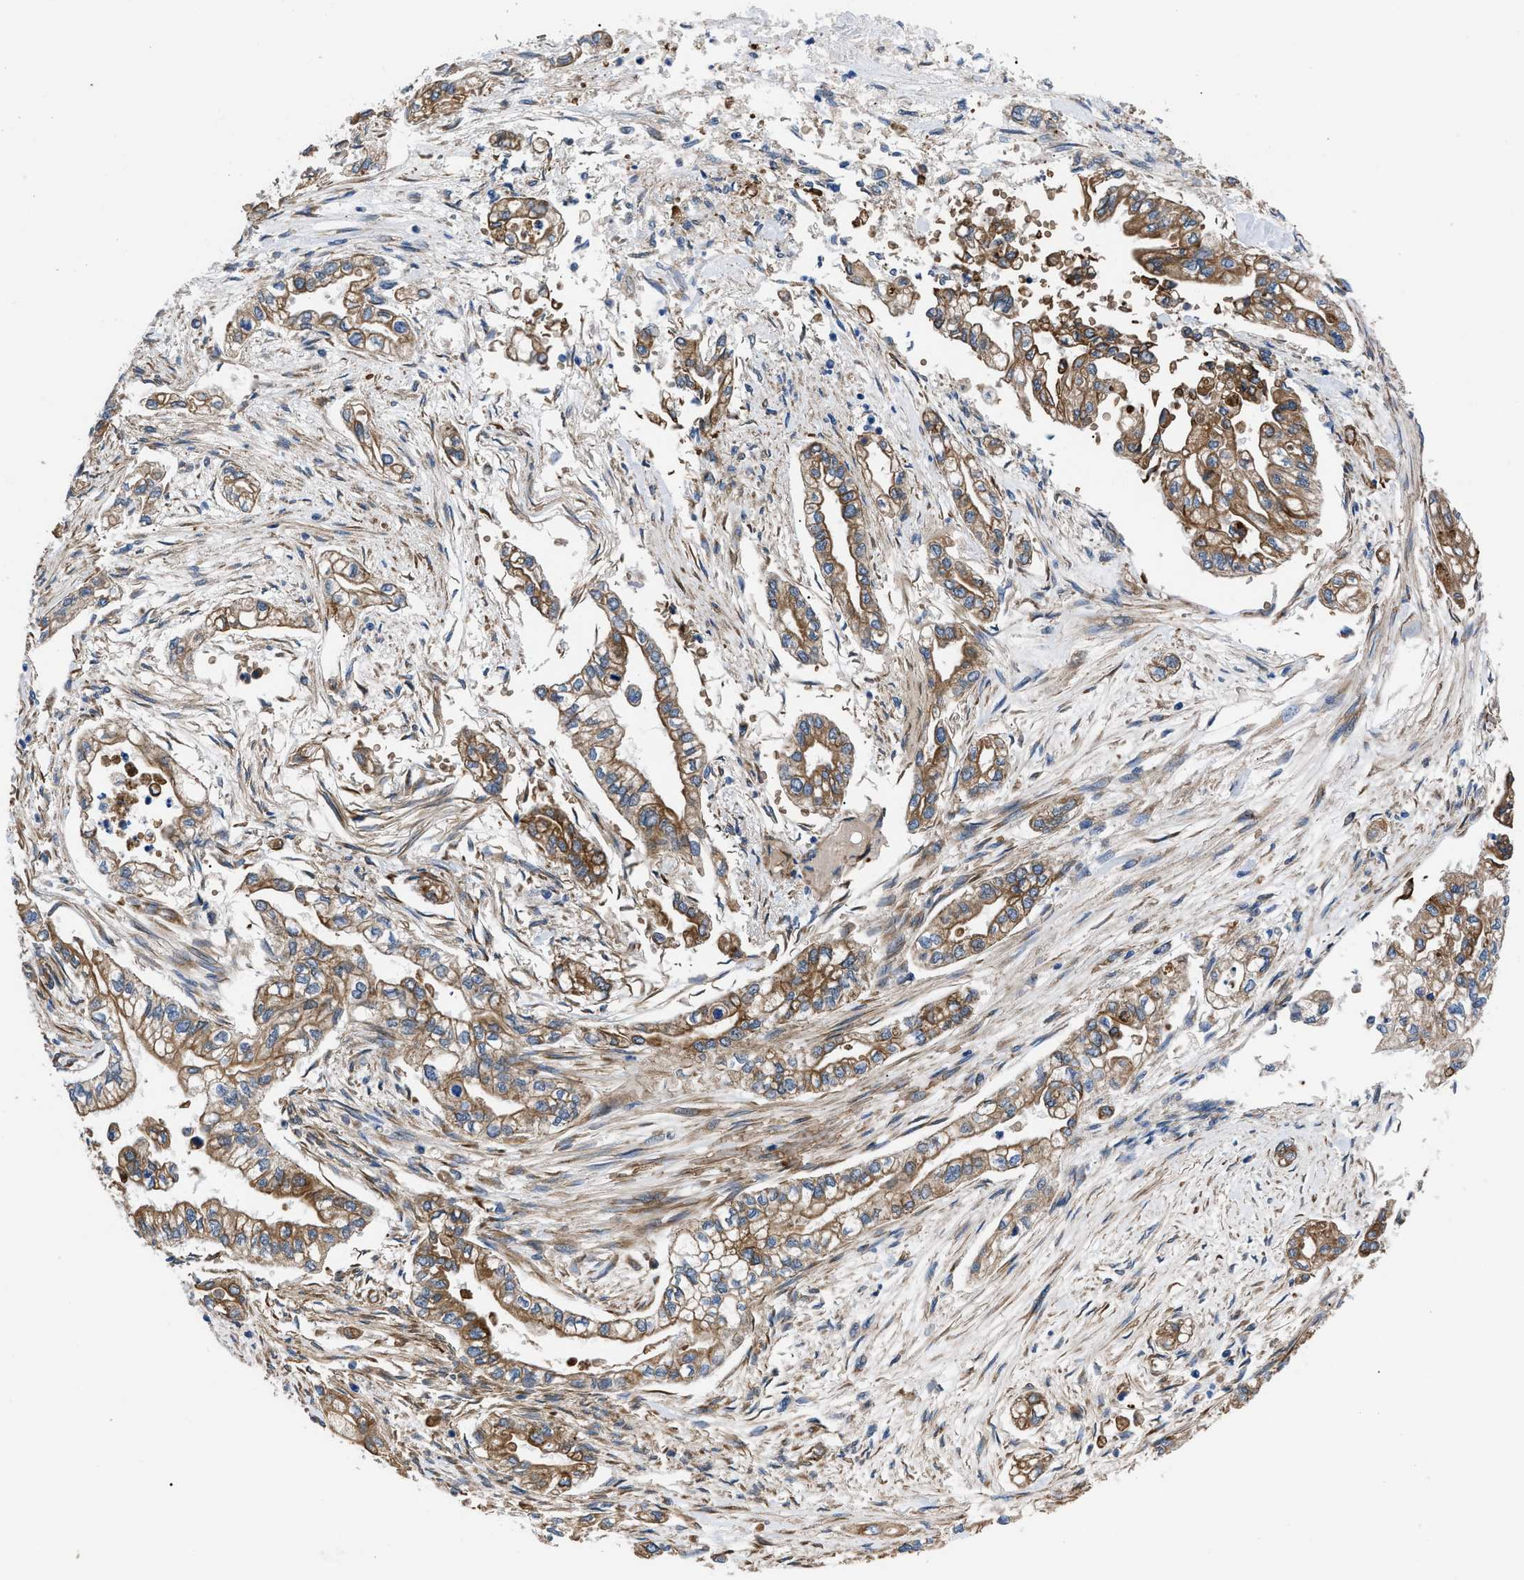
{"staining": {"intensity": "moderate", "quantity": ">75%", "location": "cytoplasmic/membranous"}, "tissue": "pancreatic cancer", "cell_type": "Tumor cells", "image_type": "cancer", "snomed": [{"axis": "morphology", "description": "Normal tissue, NOS"}, {"axis": "topography", "description": "Pancreas"}], "caption": "Pancreatic cancer stained with DAB IHC displays medium levels of moderate cytoplasmic/membranous expression in approximately >75% of tumor cells. The protein of interest is stained brown, and the nuclei are stained in blue (DAB (3,3'-diaminobenzidine) IHC with brightfield microscopy, high magnification).", "gene": "MYO10", "patient": {"sex": "male", "age": 42}}